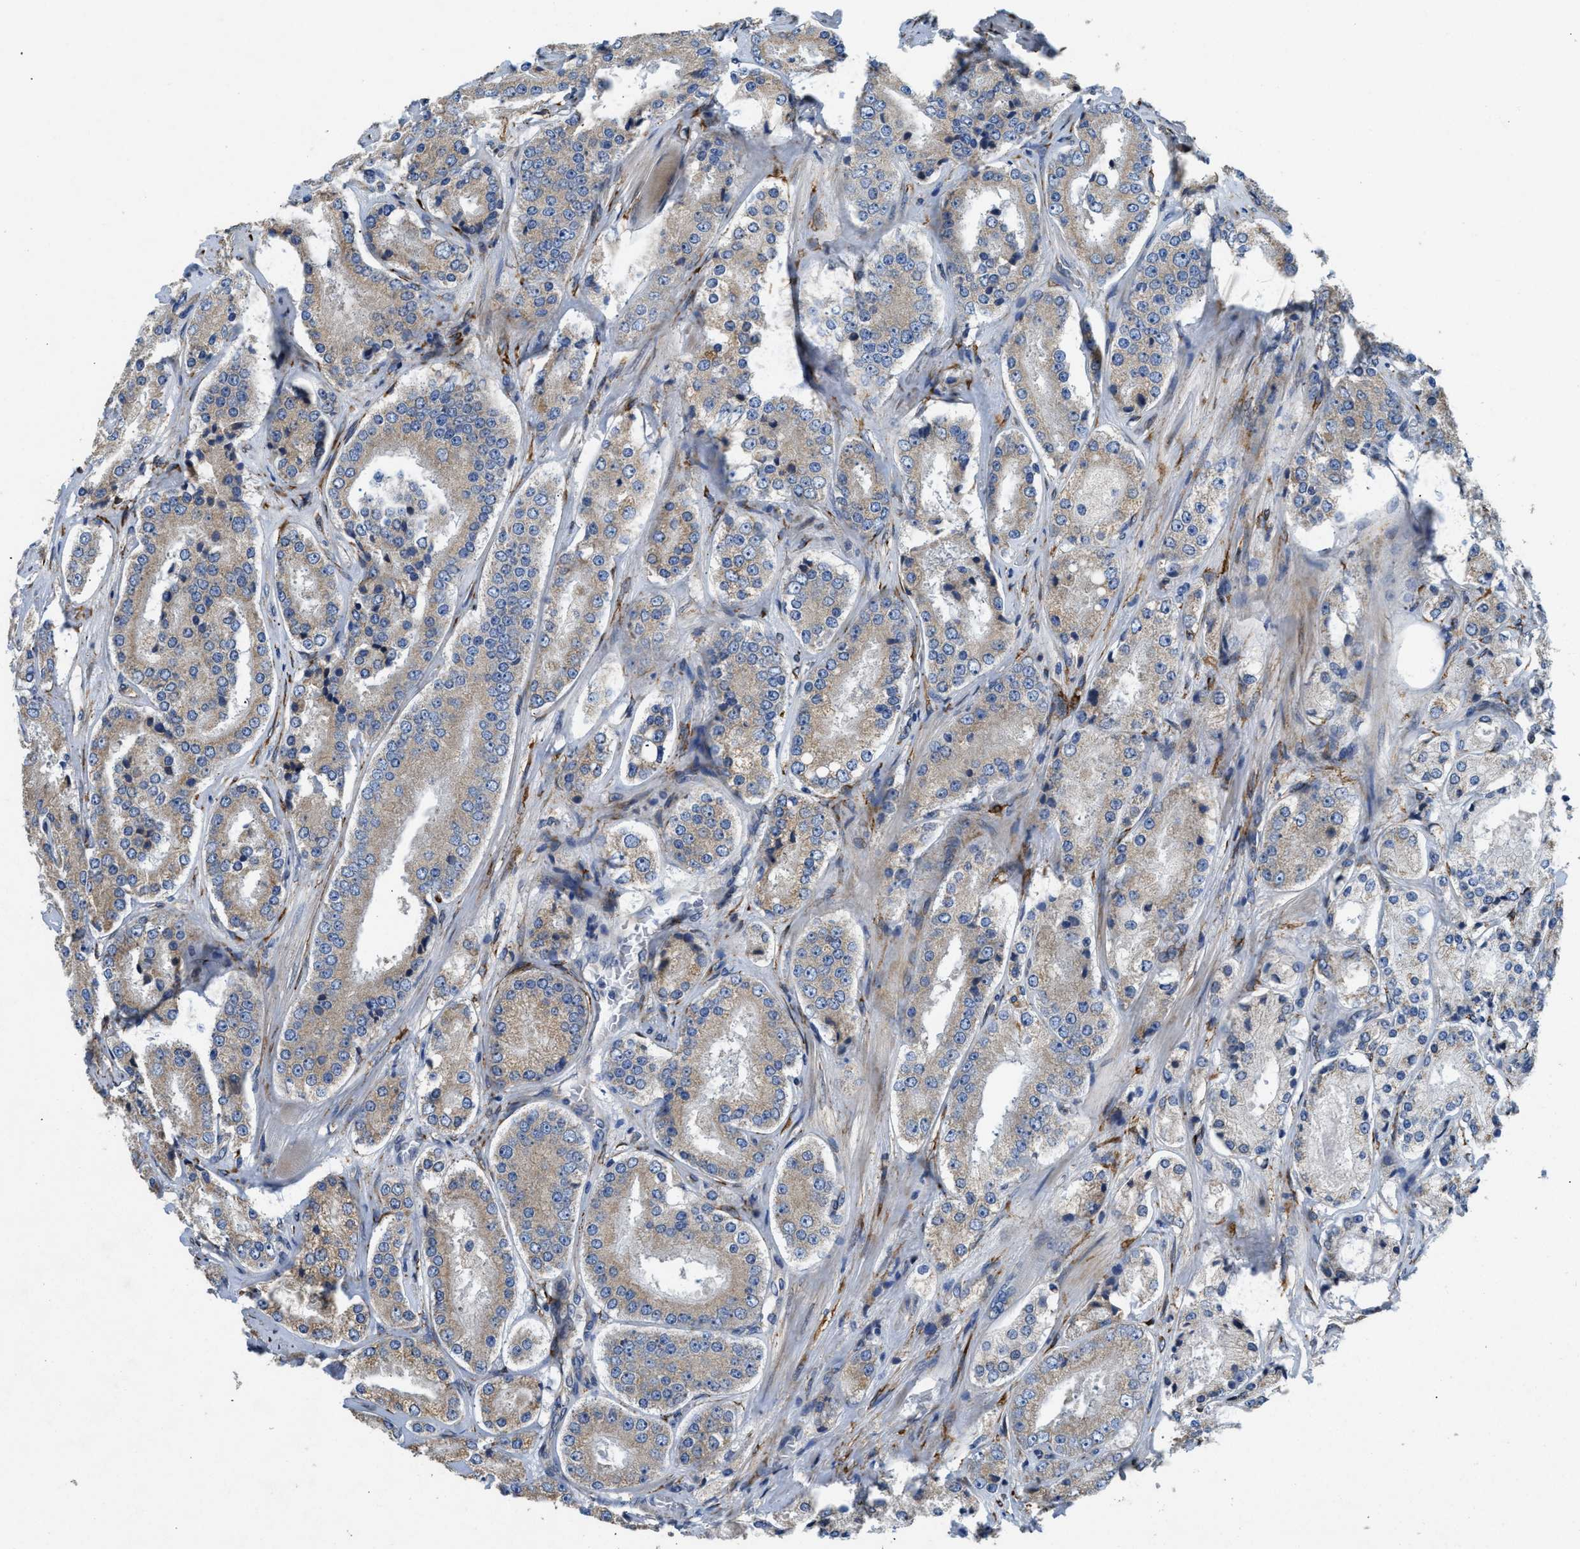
{"staining": {"intensity": "weak", "quantity": "25%-75%", "location": "cytoplasmic/membranous"}, "tissue": "prostate cancer", "cell_type": "Tumor cells", "image_type": "cancer", "snomed": [{"axis": "morphology", "description": "Adenocarcinoma, High grade"}, {"axis": "topography", "description": "Prostate"}], "caption": "Immunohistochemistry (DAB) staining of prostate cancer reveals weak cytoplasmic/membranous protein staining in about 25%-75% of tumor cells.", "gene": "GGCX", "patient": {"sex": "male", "age": 65}}